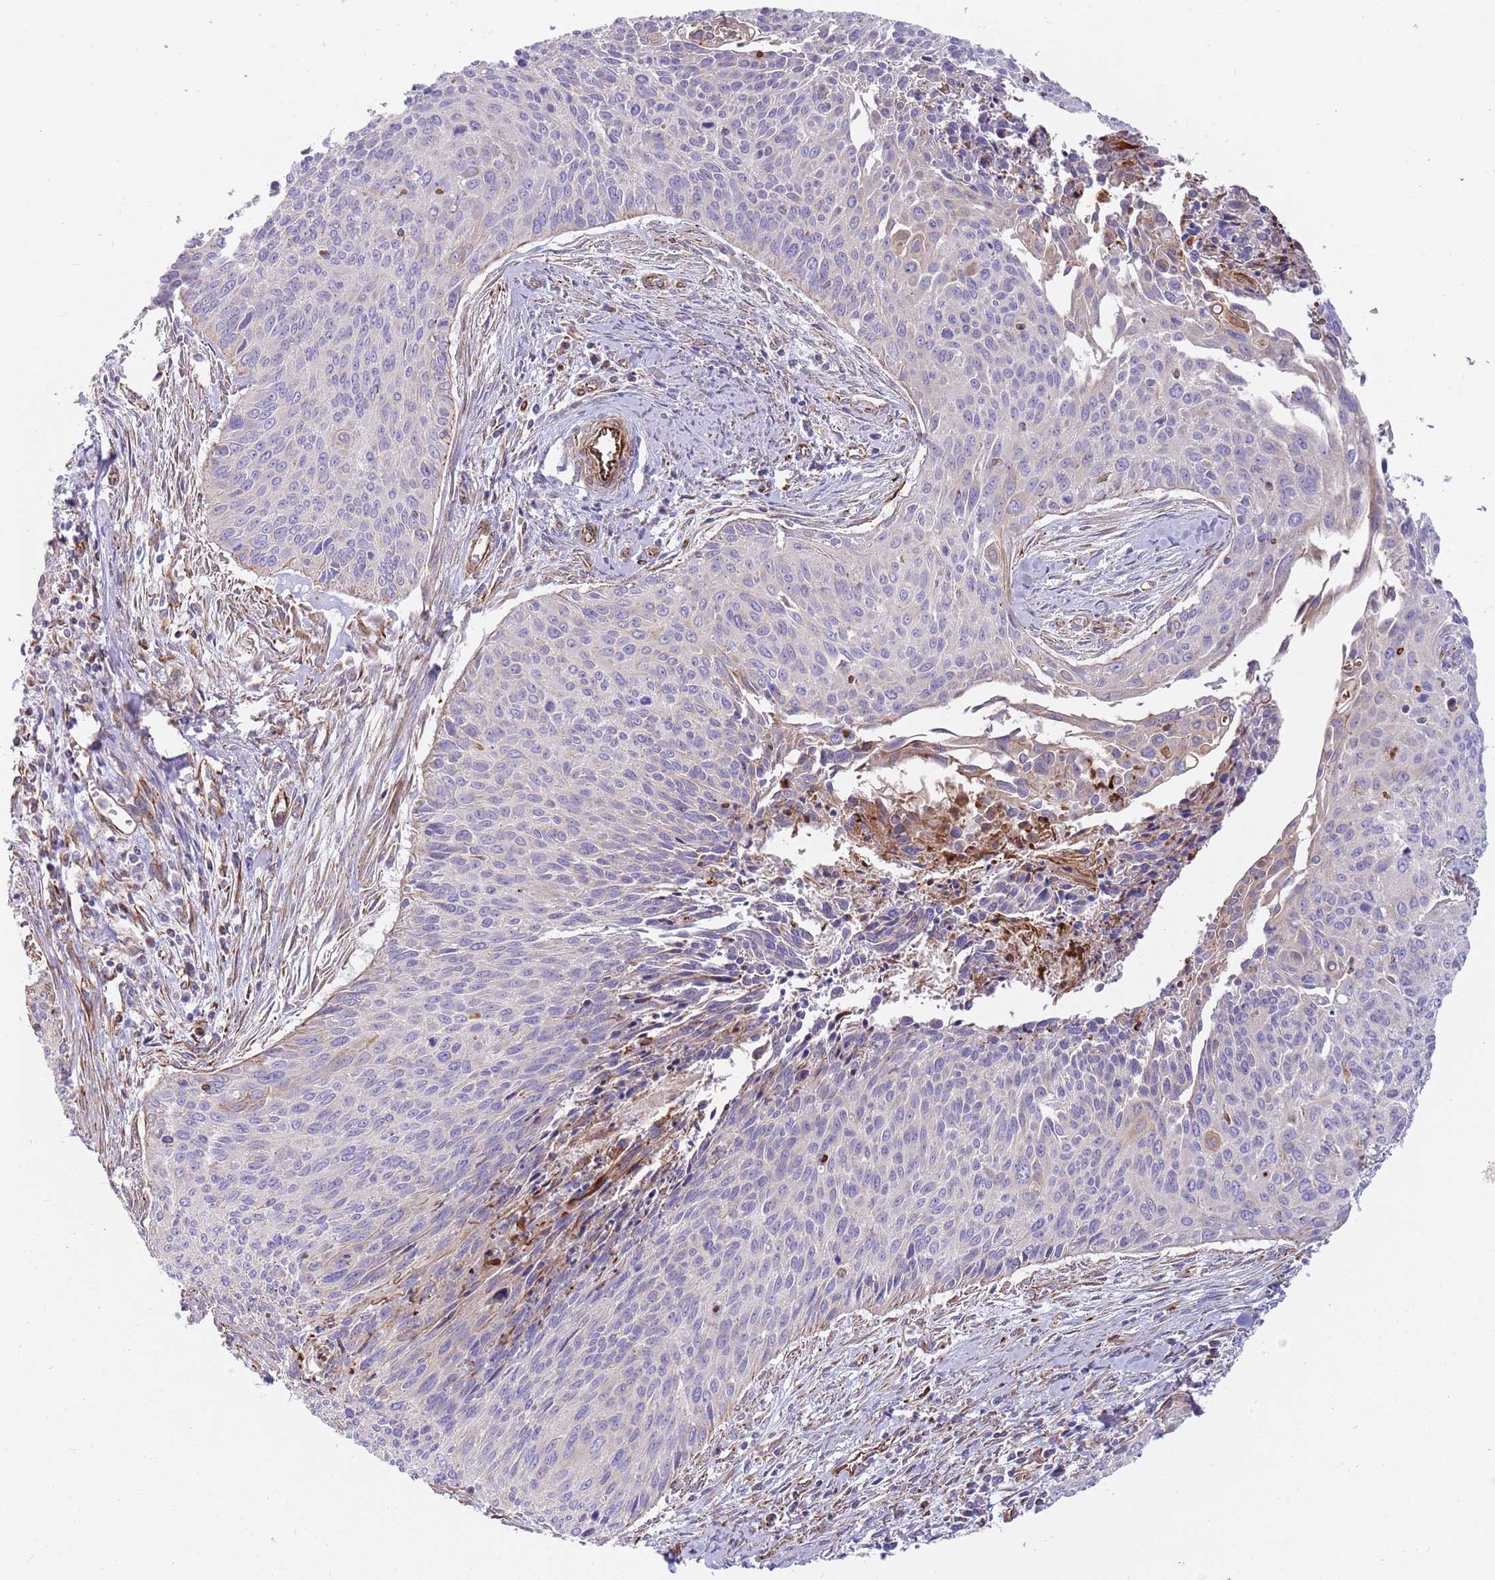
{"staining": {"intensity": "negative", "quantity": "none", "location": "none"}, "tissue": "cervical cancer", "cell_type": "Tumor cells", "image_type": "cancer", "snomed": [{"axis": "morphology", "description": "Squamous cell carcinoma, NOS"}, {"axis": "topography", "description": "Cervix"}], "caption": "Tumor cells show no significant staining in squamous cell carcinoma (cervical).", "gene": "MOGAT1", "patient": {"sex": "female", "age": 55}}